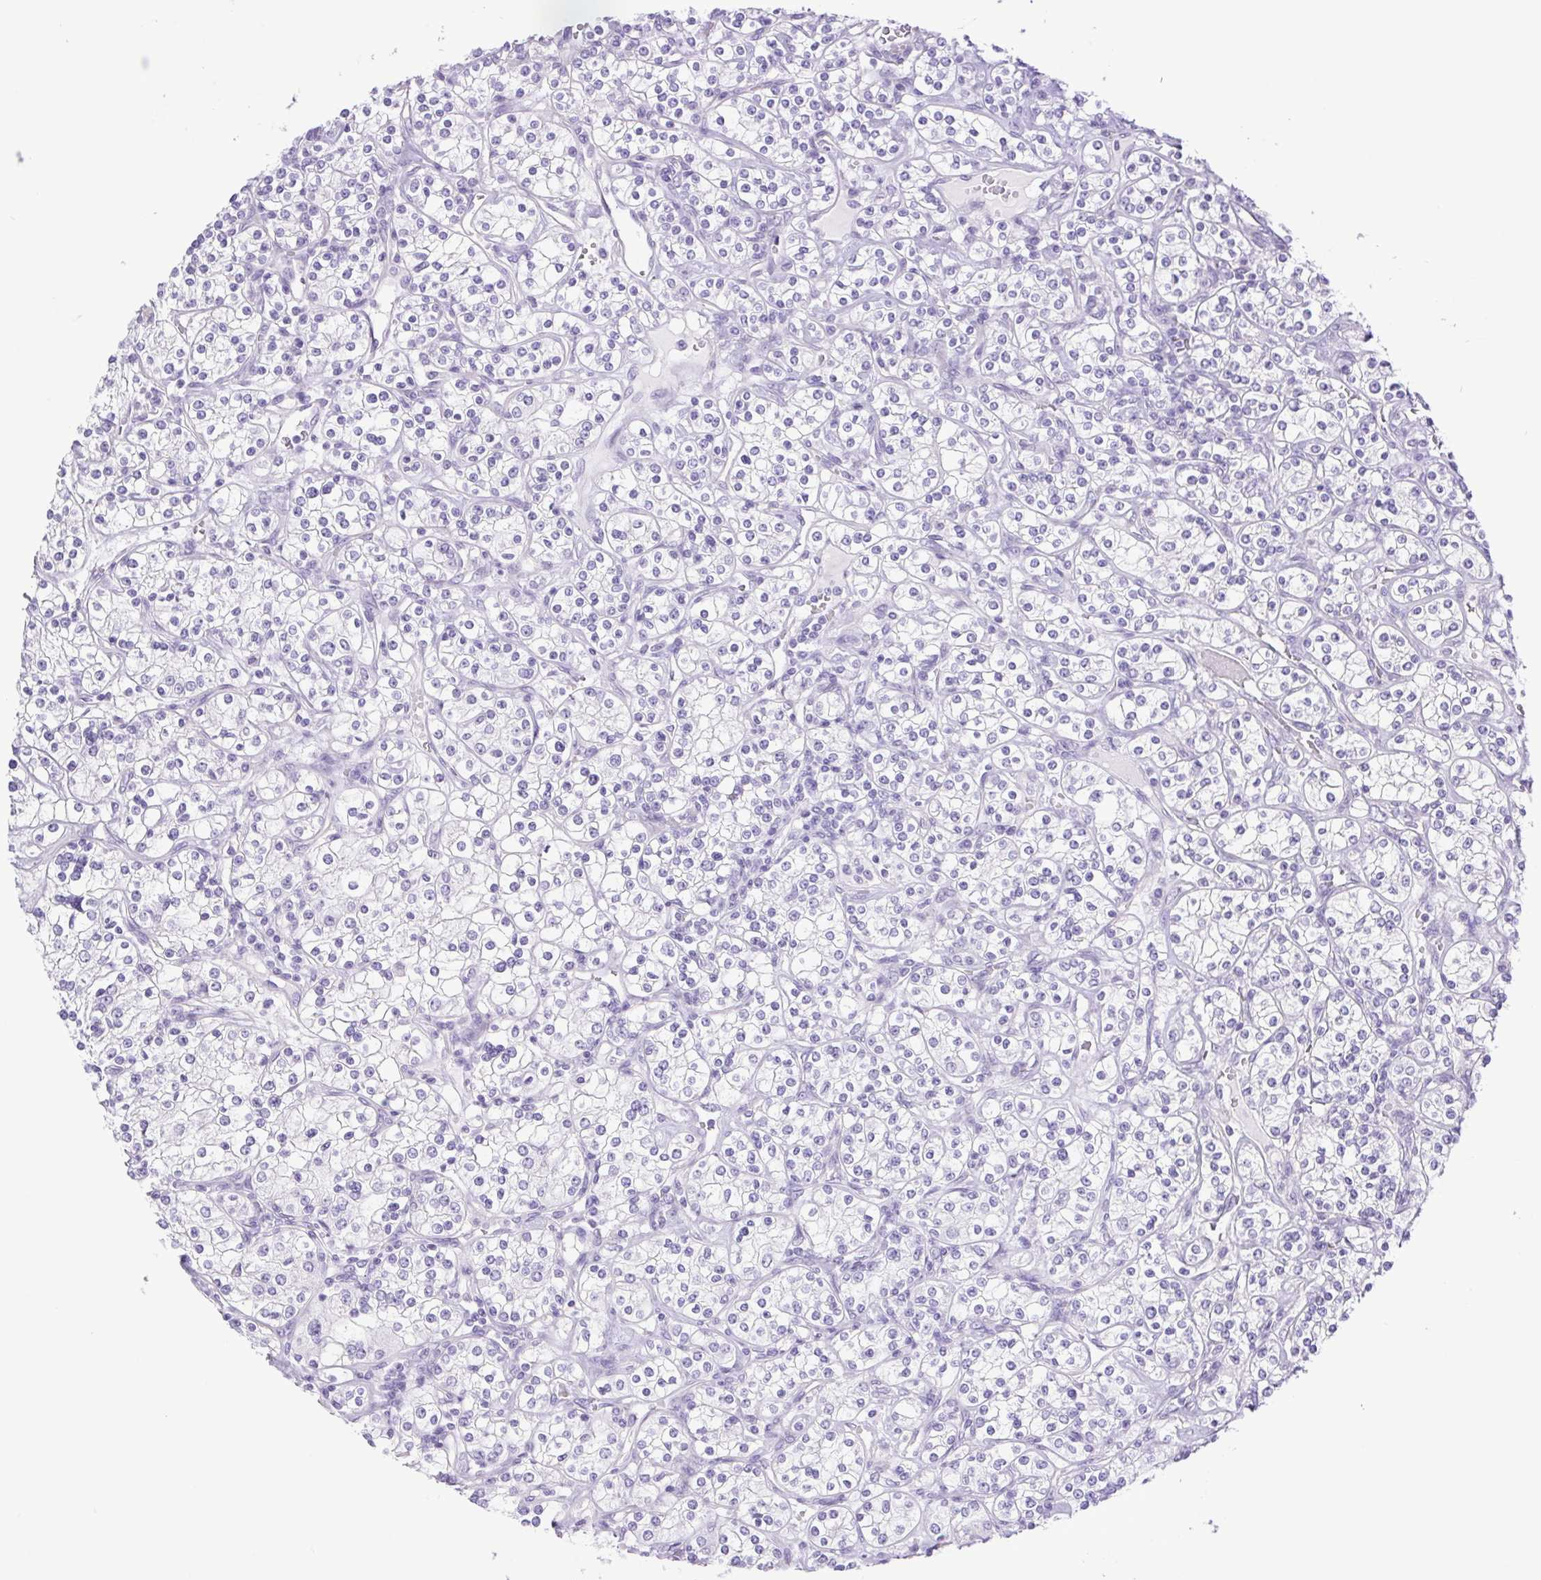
{"staining": {"intensity": "negative", "quantity": "none", "location": "none"}, "tissue": "renal cancer", "cell_type": "Tumor cells", "image_type": "cancer", "snomed": [{"axis": "morphology", "description": "Adenocarcinoma, NOS"}, {"axis": "topography", "description": "Kidney"}], "caption": "Adenocarcinoma (renal) was stained to show a protein in brown. There is no significant staining in tumor cells.", "gene": "CDSN", "patient": {"sex": "male", "age": 77}}